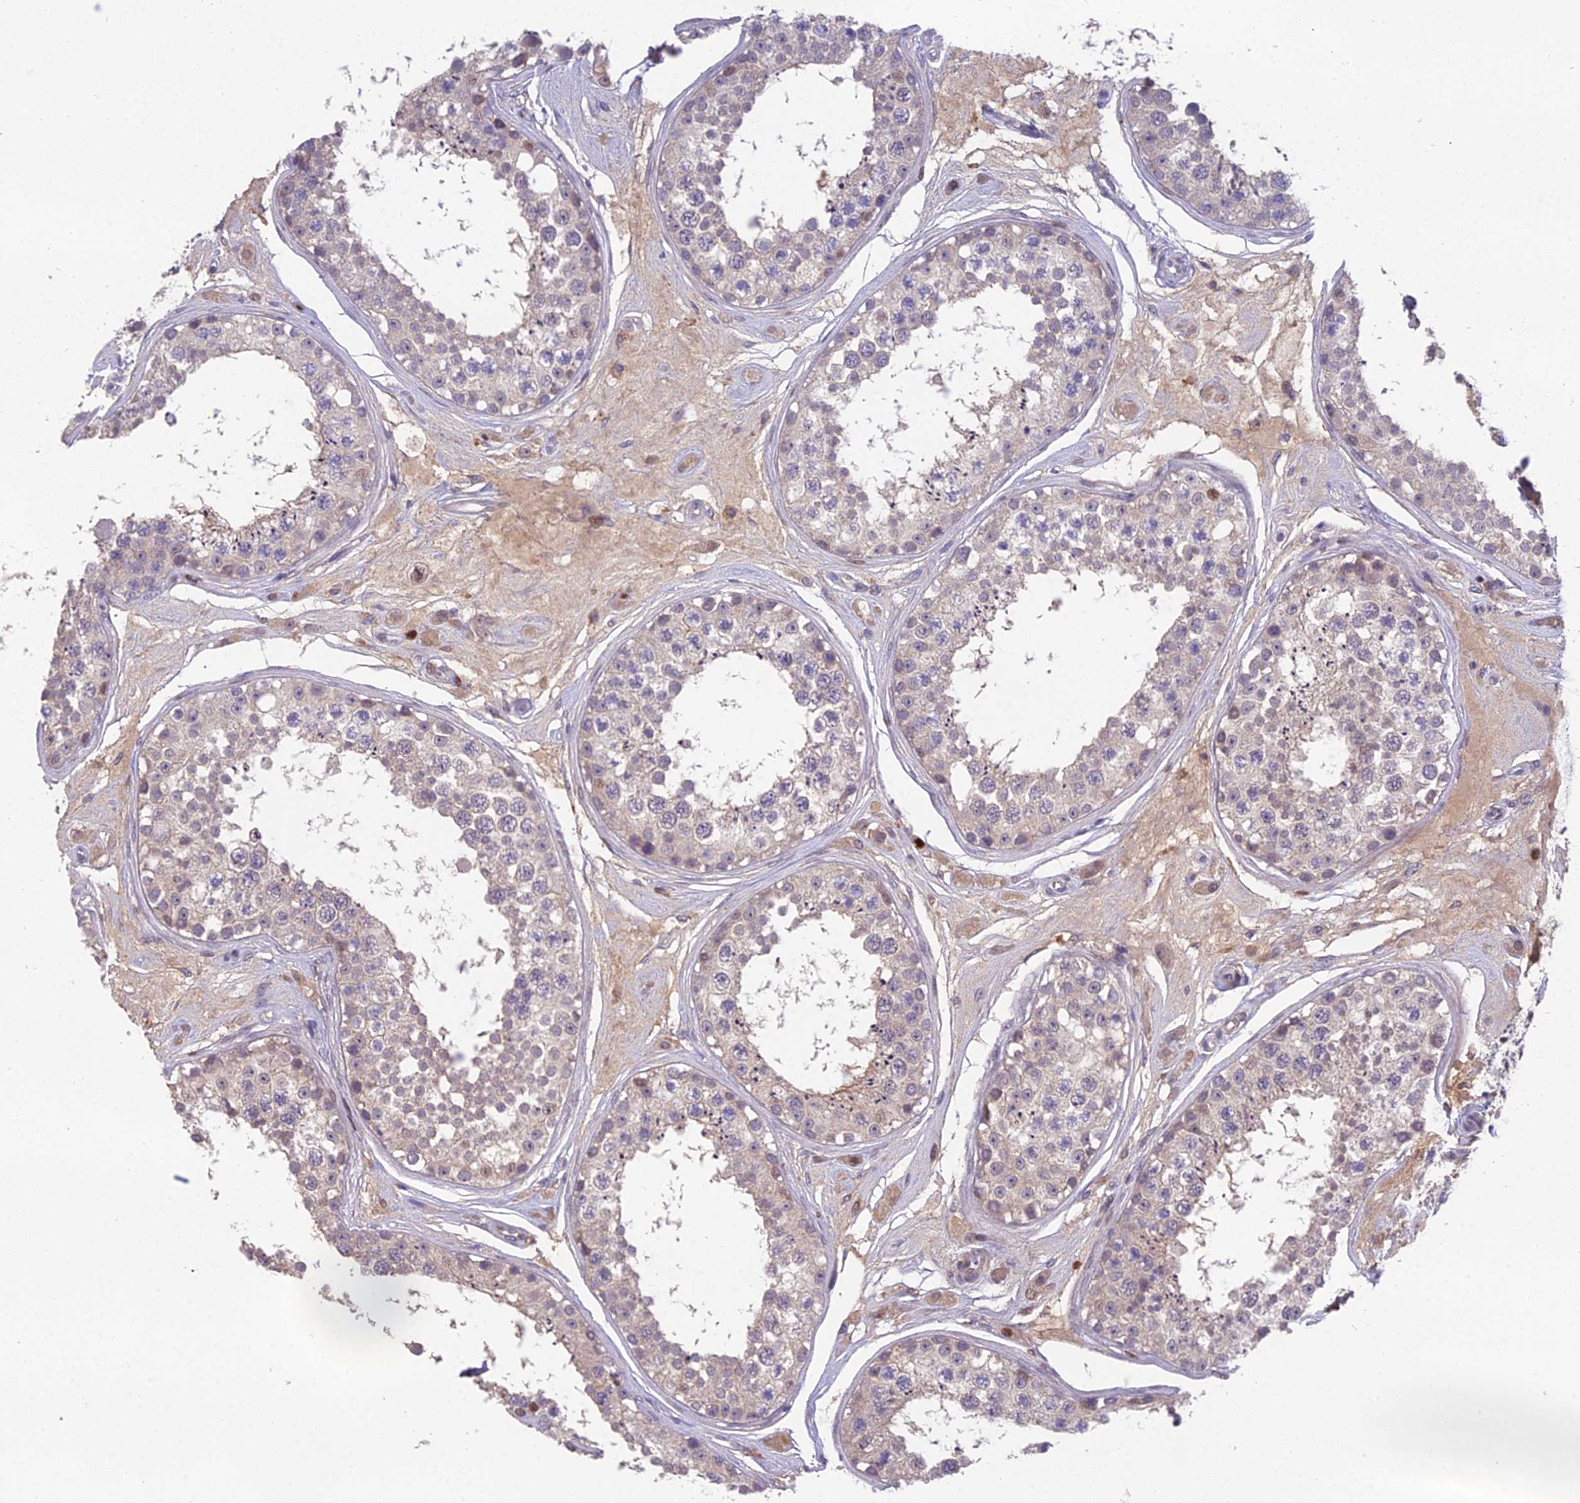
{"staining": {"intensity": "negative", "quantity": "none", "location": "none"}, "tissue": "testis", "cell_type": "Cells in seminiferous ducts", "image_type": "normal", "snomed": [{"axis": "morphology", "description": "Normal tissue, NOS"}, {"axis": "topography", "description": "Testis"}], "caption": "A high-resolution histopathology image shows immunohistochemistry (IHC) staining of normal testis, which exhibits no significant positivity in cells in seminiferous ducts. (Brightfield microscopy of DAB (3,3'-diaminobenzidine) immunohistochemistry (IHC) at high magnification).", "gene": "PUS10", "patient": {"sex": "male", "age": 25}}